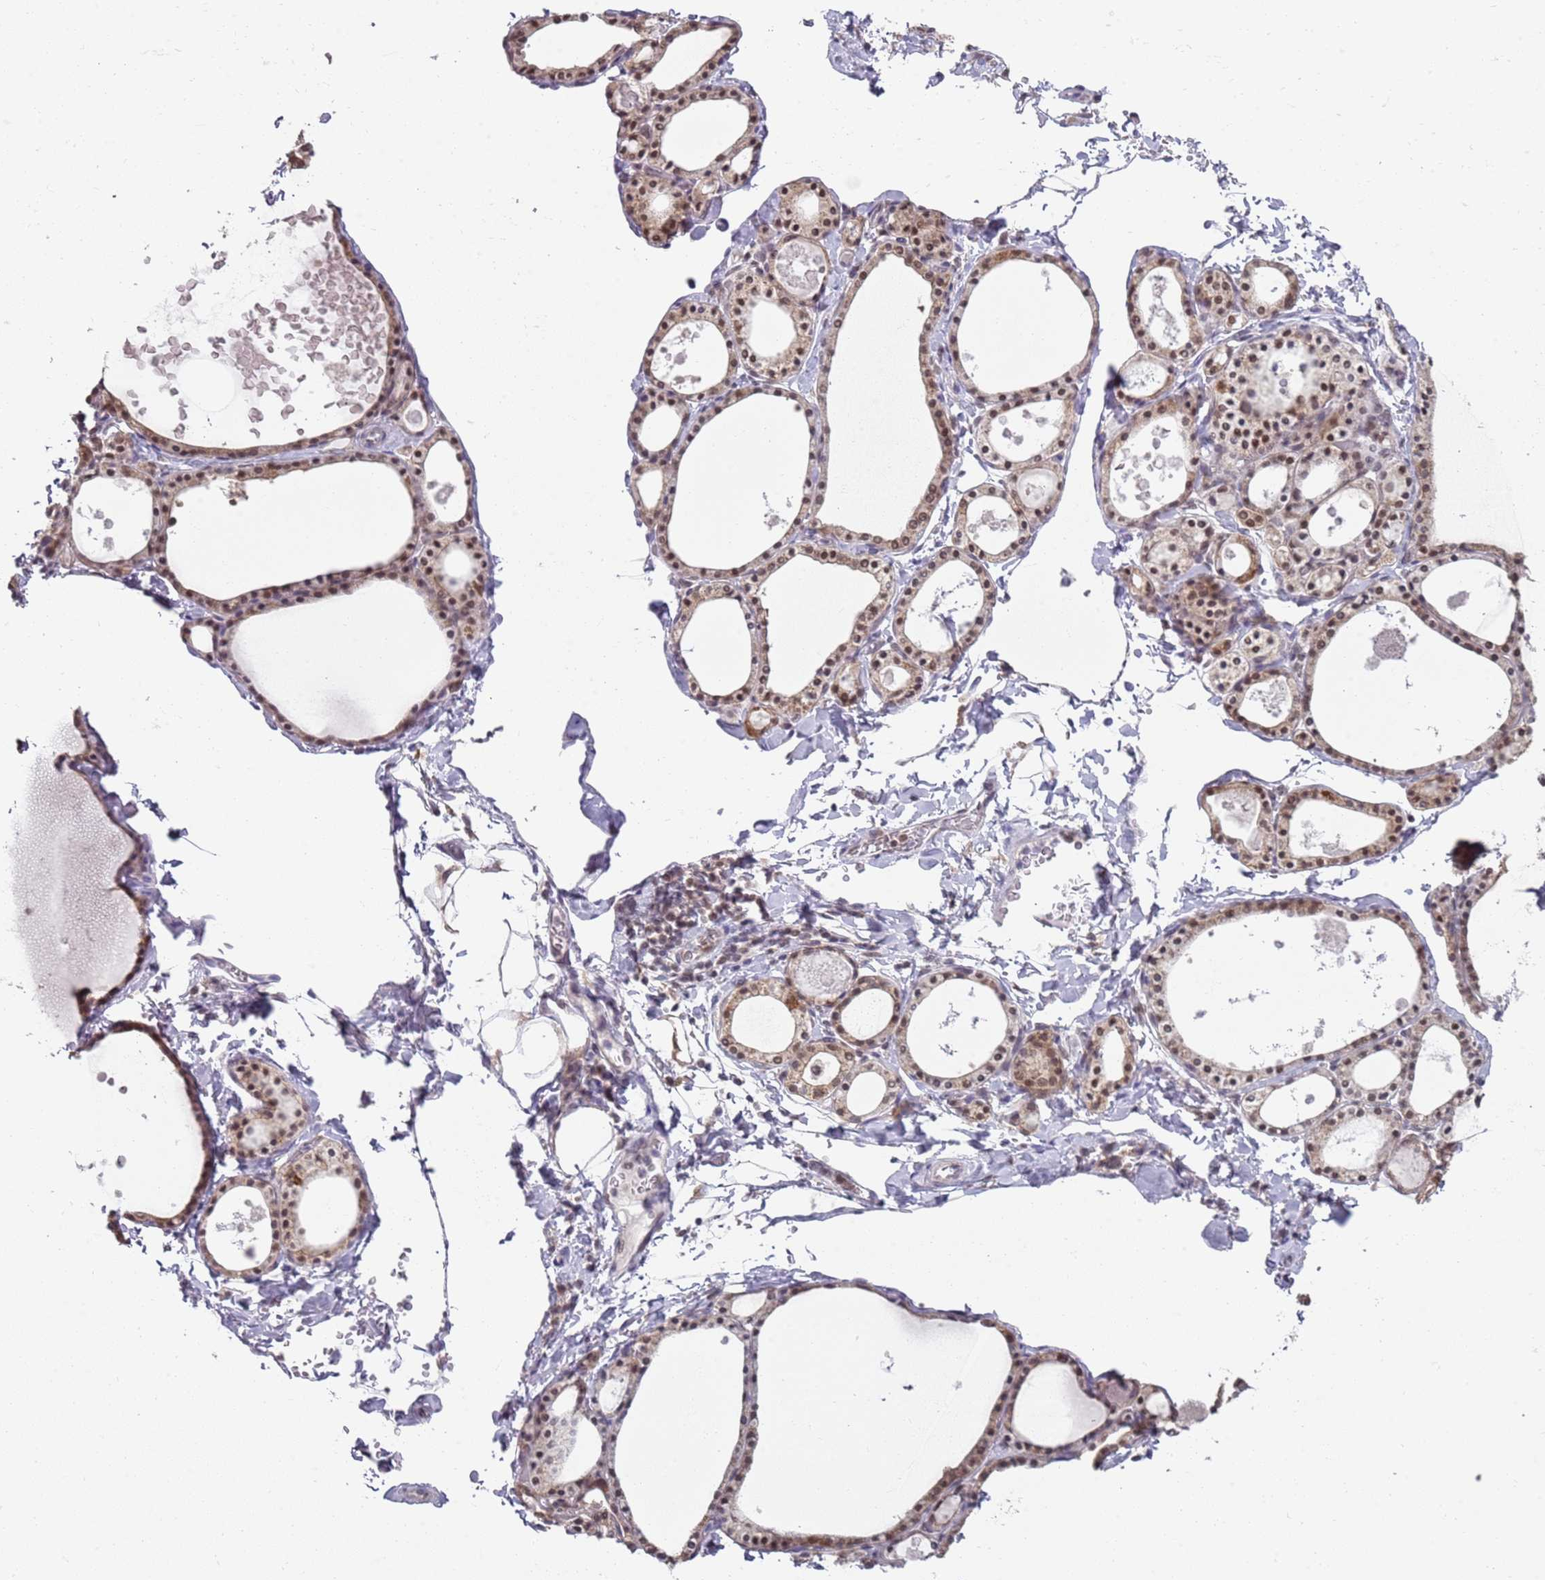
{"staining": {"intensity": "weak", "quantity": ">75%", "location": "cytoplasmic/membranous,nuclear"}, "tissue": "thyroid gland", "cell_type": "Glandular cells", "image_type": "normal", "snomed": [{"axis": "morphology", "description": "Normal tissue, NOS"}, {"axis": "topography", "description": "Thyroid gland"}], "caption": "Immunohistochemistry (IHC) (DAB) staining of benign thyroid gland demonstrates weak cytoplasmic/membranous,nuclear protein staining in approximately >75% of glandular cells. The staining is performed using DAB (3,3'-diaminobenzidine) brown chromogen to label protein expression. The nuclei are counter-stained blue using hematoxylin.", "gene": "SMARCAL1", "patient": {"sex": "male", "age": 56}}